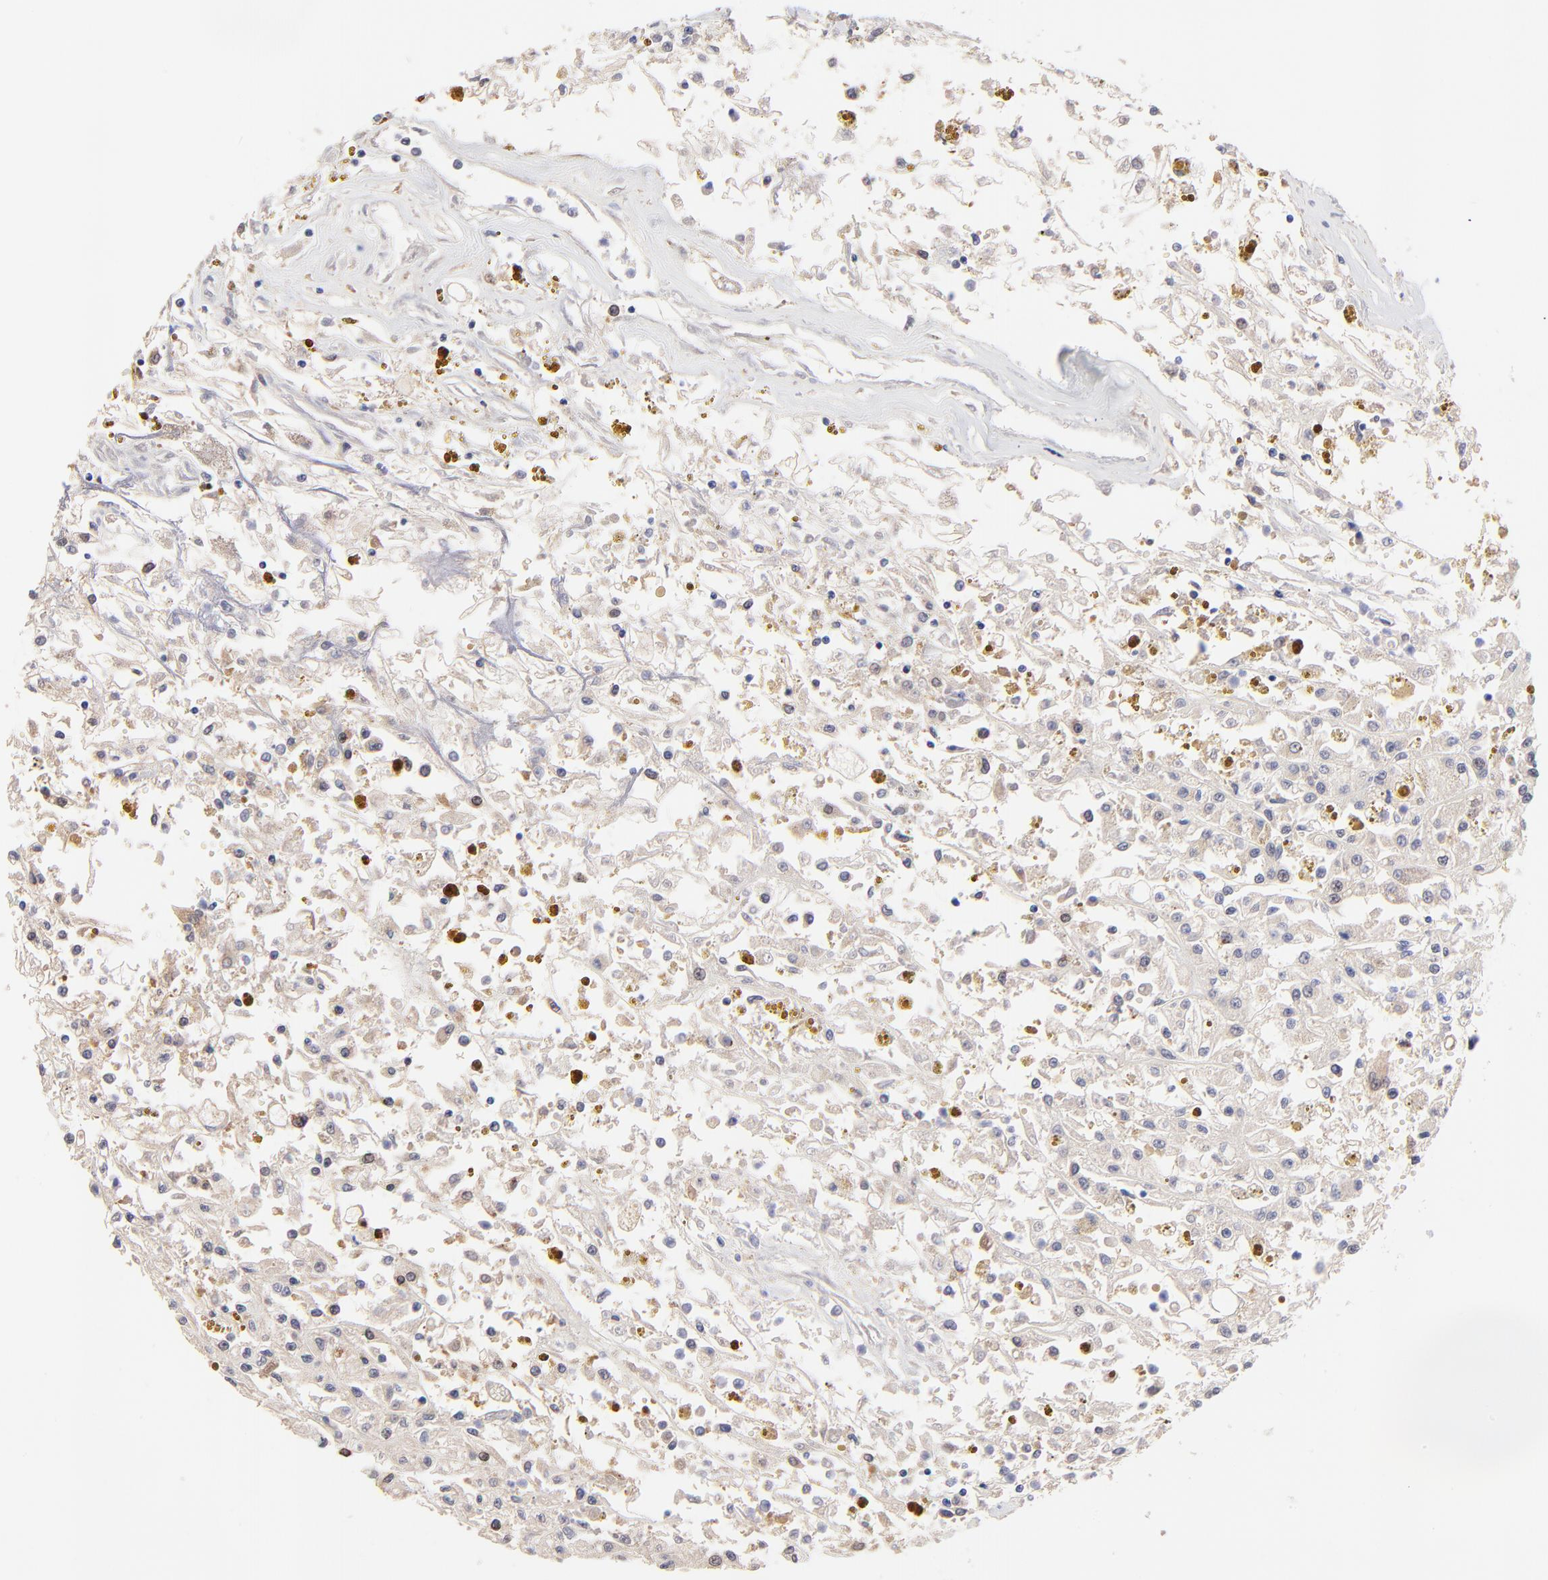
{"staining": {"intensity": "weak", "quantity": ">75%", "location": "cytoplasmic/membranous"}, "tissue": "renal cancer", "cell_type": "Tumor cells", "image_type": "cancer", "snomed": [{"axis": "morphology", "description": "Adenocarcinoma, NOS"}, {"axis": "topography", "description": "Kidney"}], "caption": "Renal cancer (adenocarcinoma) stained with a protein marker shows weak staining in tumor cells.", "gene": "ZNF747", "patient": {"sex": "male", "age": 78}}